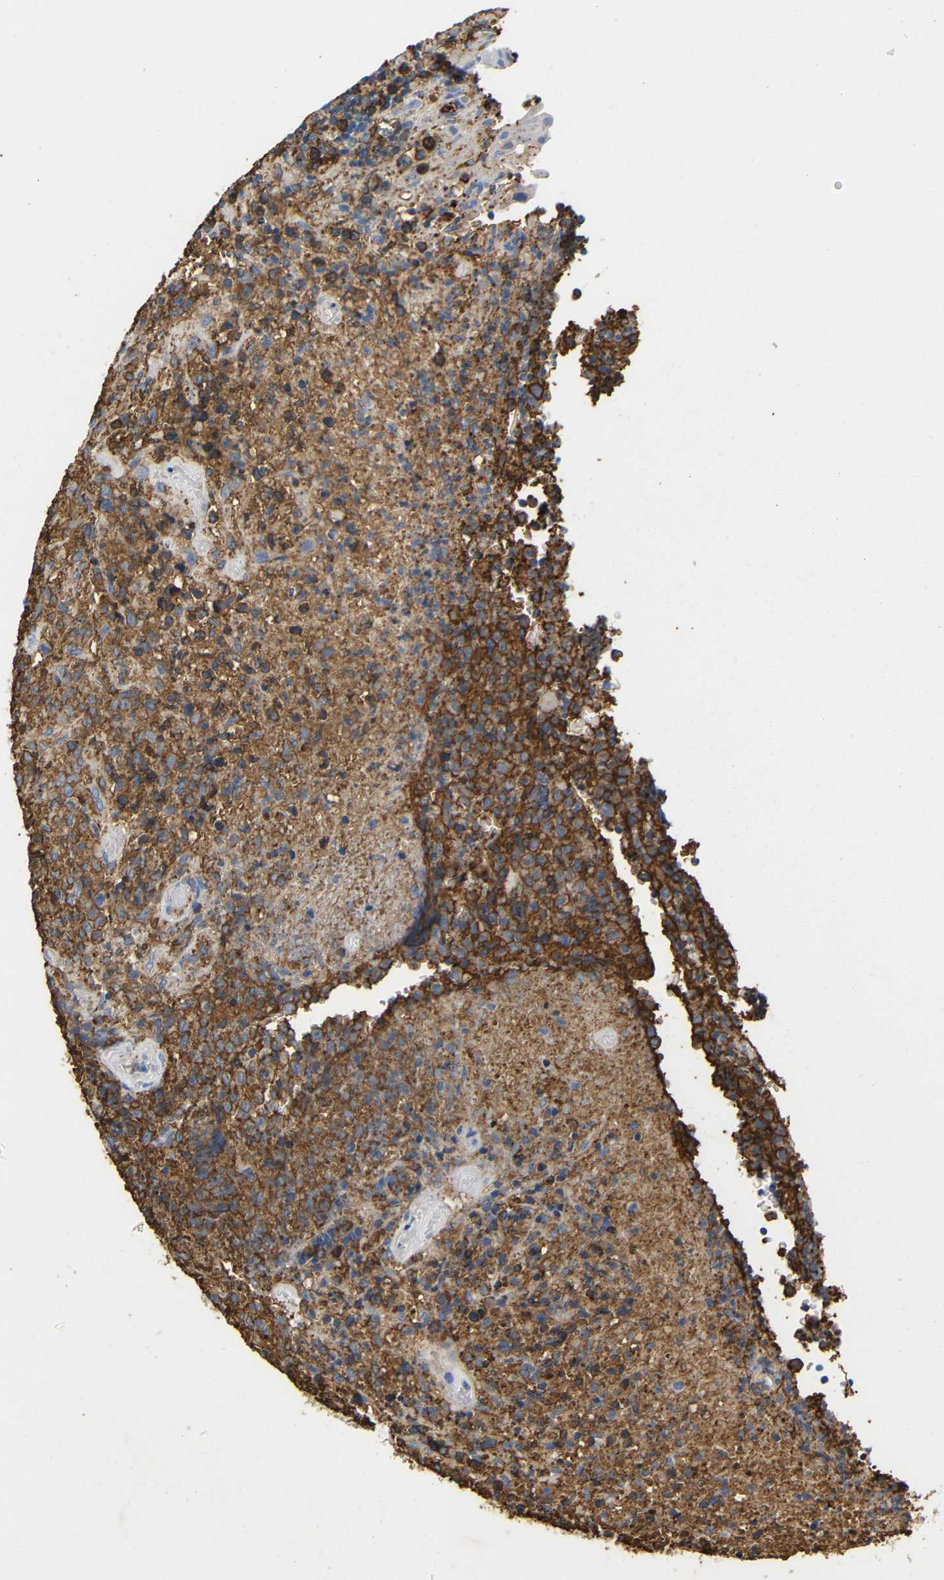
{"staining": {"intensity": "moderate", "quantity": ">75%", "location": "cytoplasmic/membranous"}, "tissue": "lymphoma", "cell_type": "Tumor cells", "image_type": "cancer", "snomed": [{"axis": "morphology", "description": "Malignant lymphoma, non-Hodgkin's type, High grade"}, {"axis": "topography", "description": "Tonsil"}], "caption": "A brown stain shows moderate cytoplasmic/membranous staining of a protein in human malignant lymphoma, non-Hodgkin's type (high-grade) tumor cells.", "gene": "HLA-DQB1", "patient": {"sex": "female", "age": 36}}